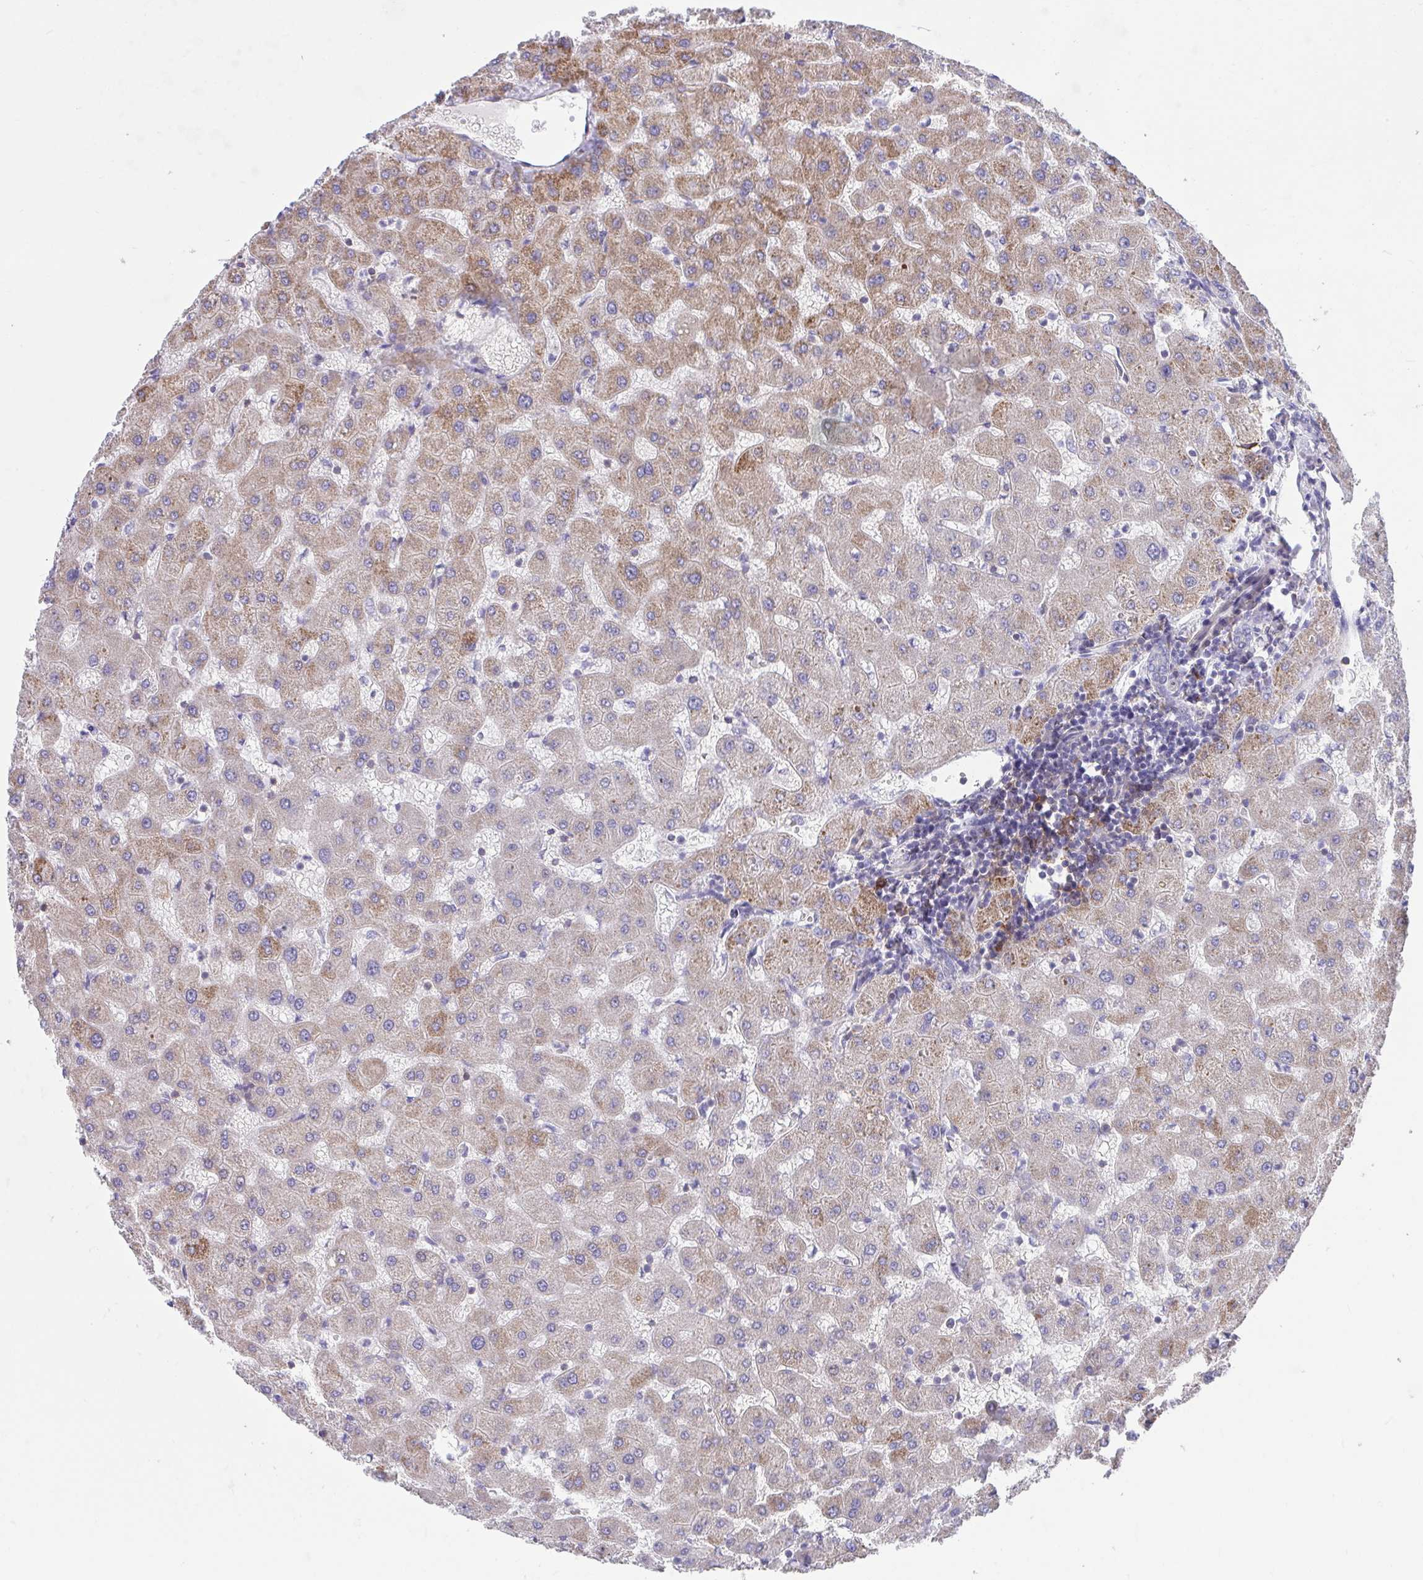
{"staining": {"intensity": "negative", "quantity": "none", "location": "none"}, "tissue": "liver", "cell_type": "Cholangiocytes", "image_type": "normal", "snomed": [{"axis": "morphology", "description": "Normal tissue, NOS"}, {"axis": "topography", "description": "Liver"}], "caption": "Immunohistochemistry (IHC) micrograph of unremarkable liver: human liver stained with DAB reveals no significant protein positivity in cholangiocytes.", "gene": "SLAMF7", "patient": {"sex": "female", "age": 63}}